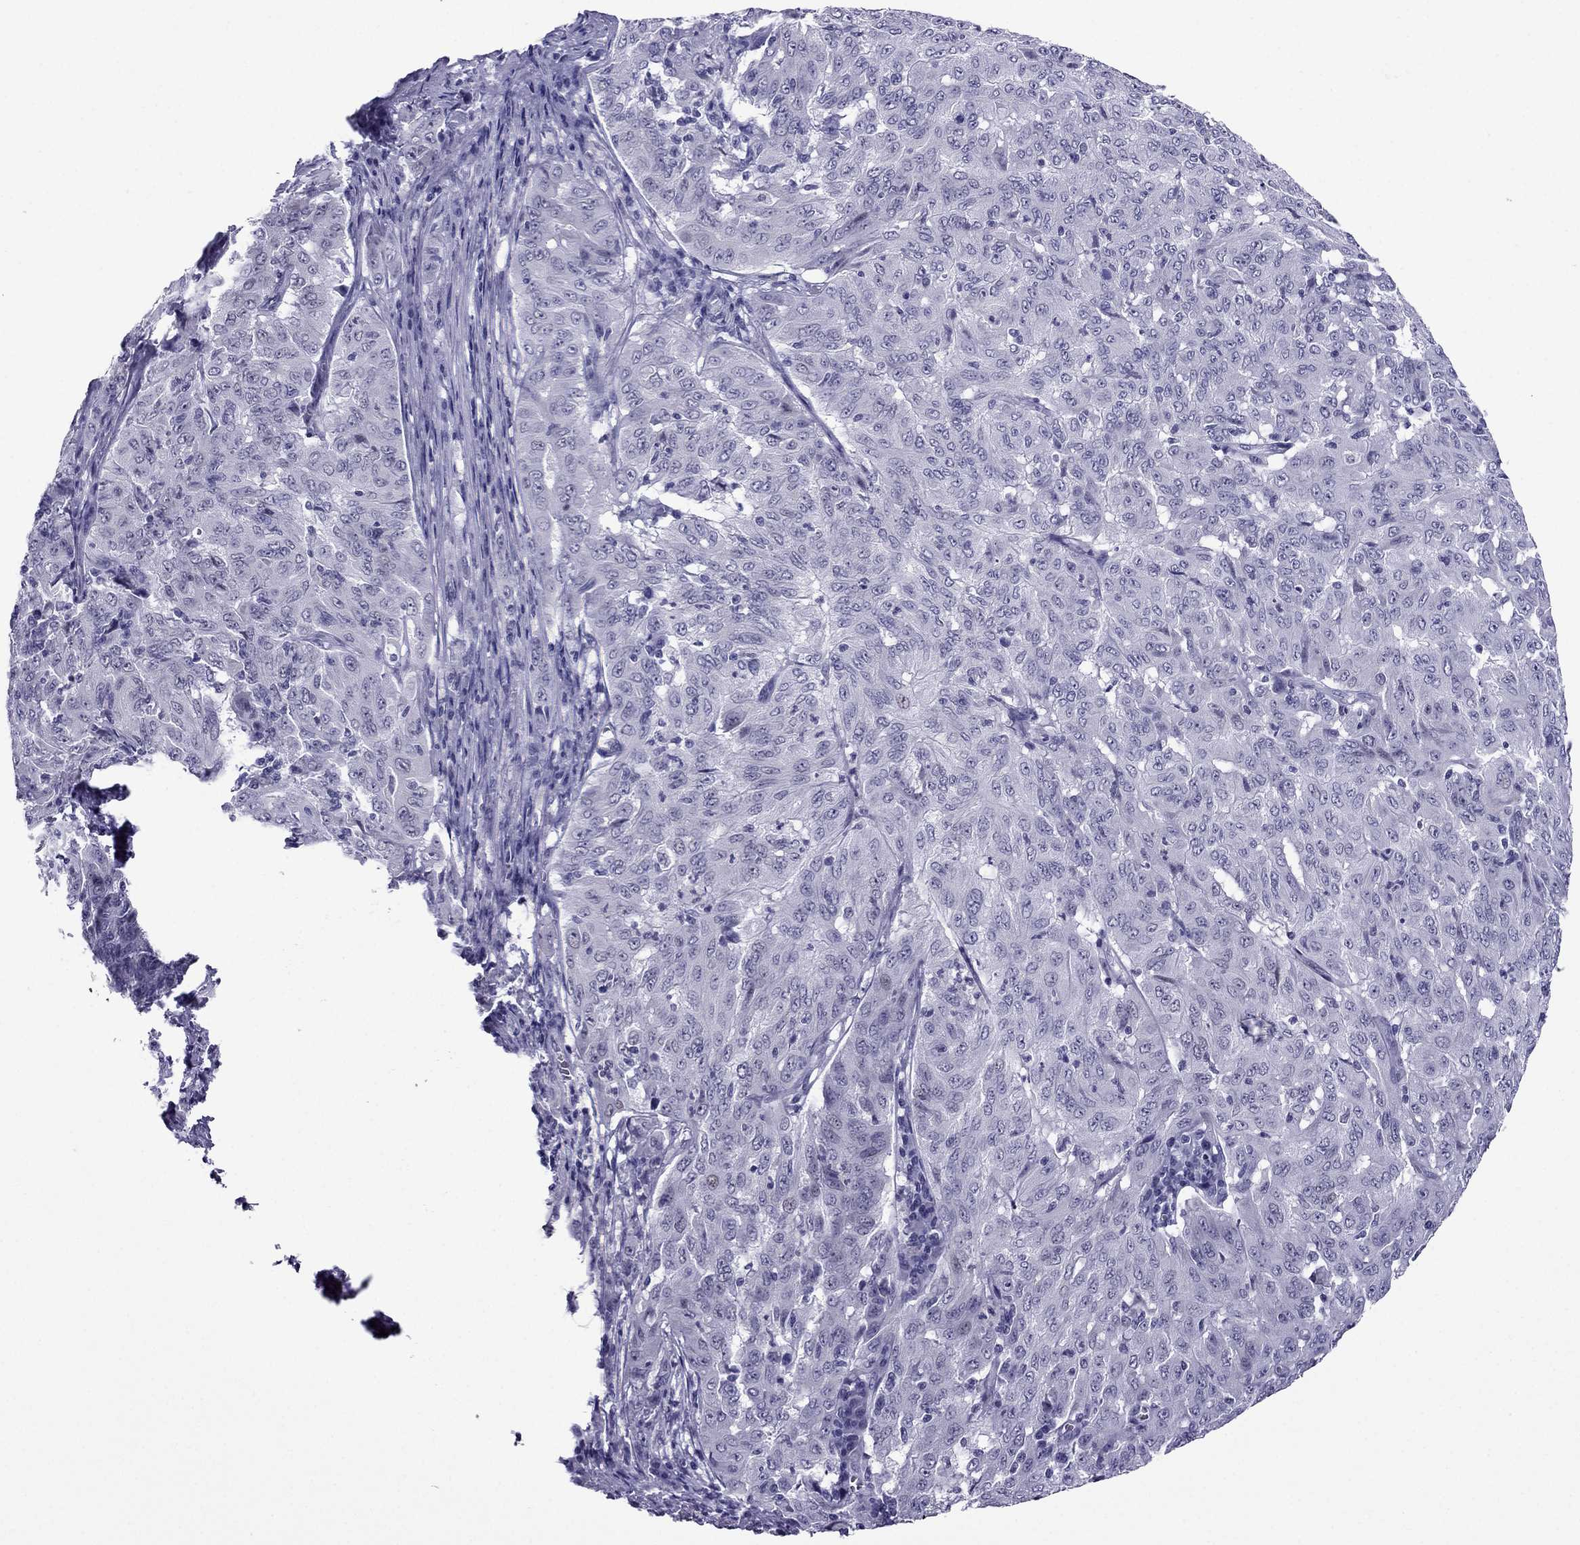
{"staining": {"intensity": "negative", "quantity": "none", "location": "none"}, "tissue": "pancreatic cancer", "cell_type": "Tumor cells", "image_type": "cancer", "snomed": [{"axis": "morphology", "description": "Adenocarcinoma, NOS"}, {"axis": "topography", "description": "Pancreas"}], "caption": "There is no significant staining in tumor cells of pancreatic cancer (adenocarcinoma).", "gene": "MYLK3", "patient": {"sex": "male", "age": 63}}